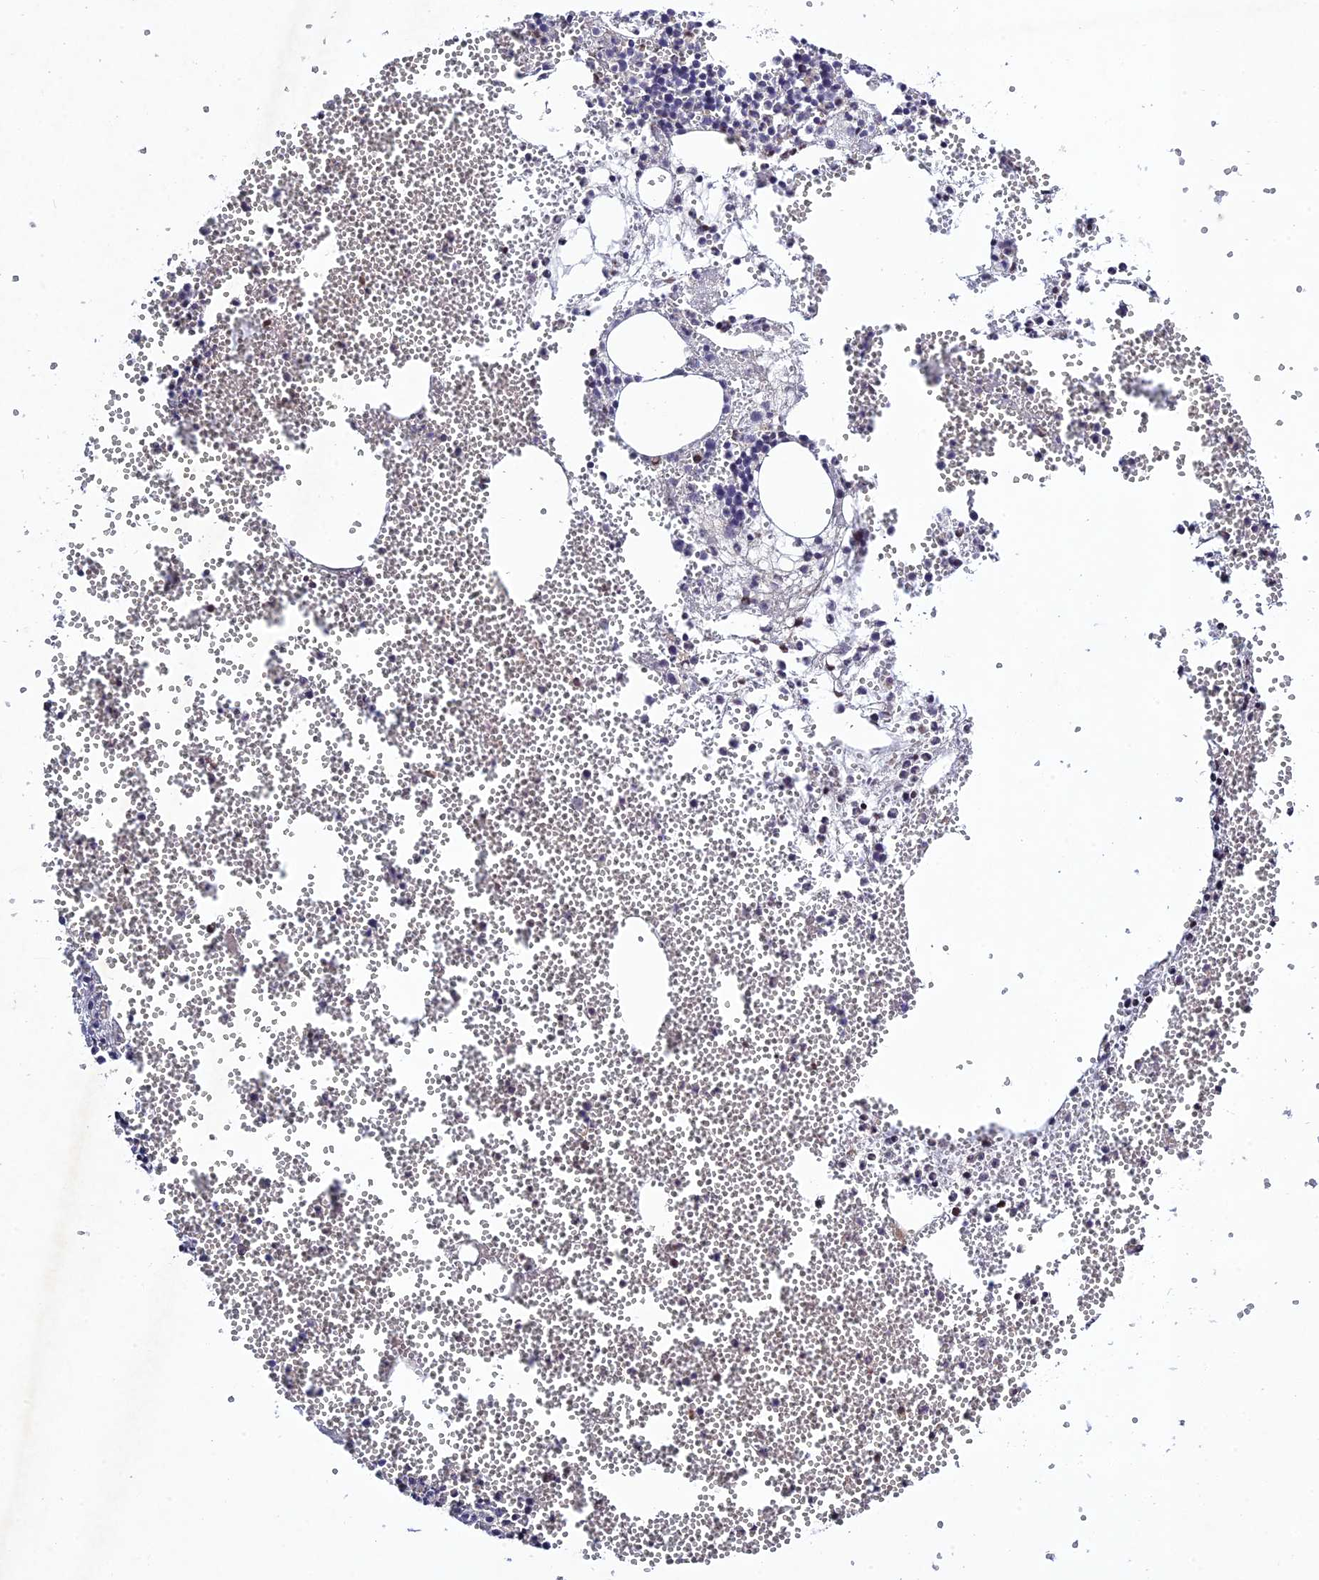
{"staining": {"intensity": "negative", "quantity": "none", "location": "none"}, "tissue": "bone marrow", "cell_type": "Hematopoietic cells", "image_type": "normal", "snomed": [{"axis": "morphology", "description": "Normal tissue, NOS"}, {"axis": "topography", "description": "Bone marrow"}], "caption": "High power microscopy histopathology image of an IHC histopathology image of normal bone marrow, revealing no significant positivity in hematopoietic cells.", "gene": "CHST5", "patient": {"sex": "female", "age": 77}}